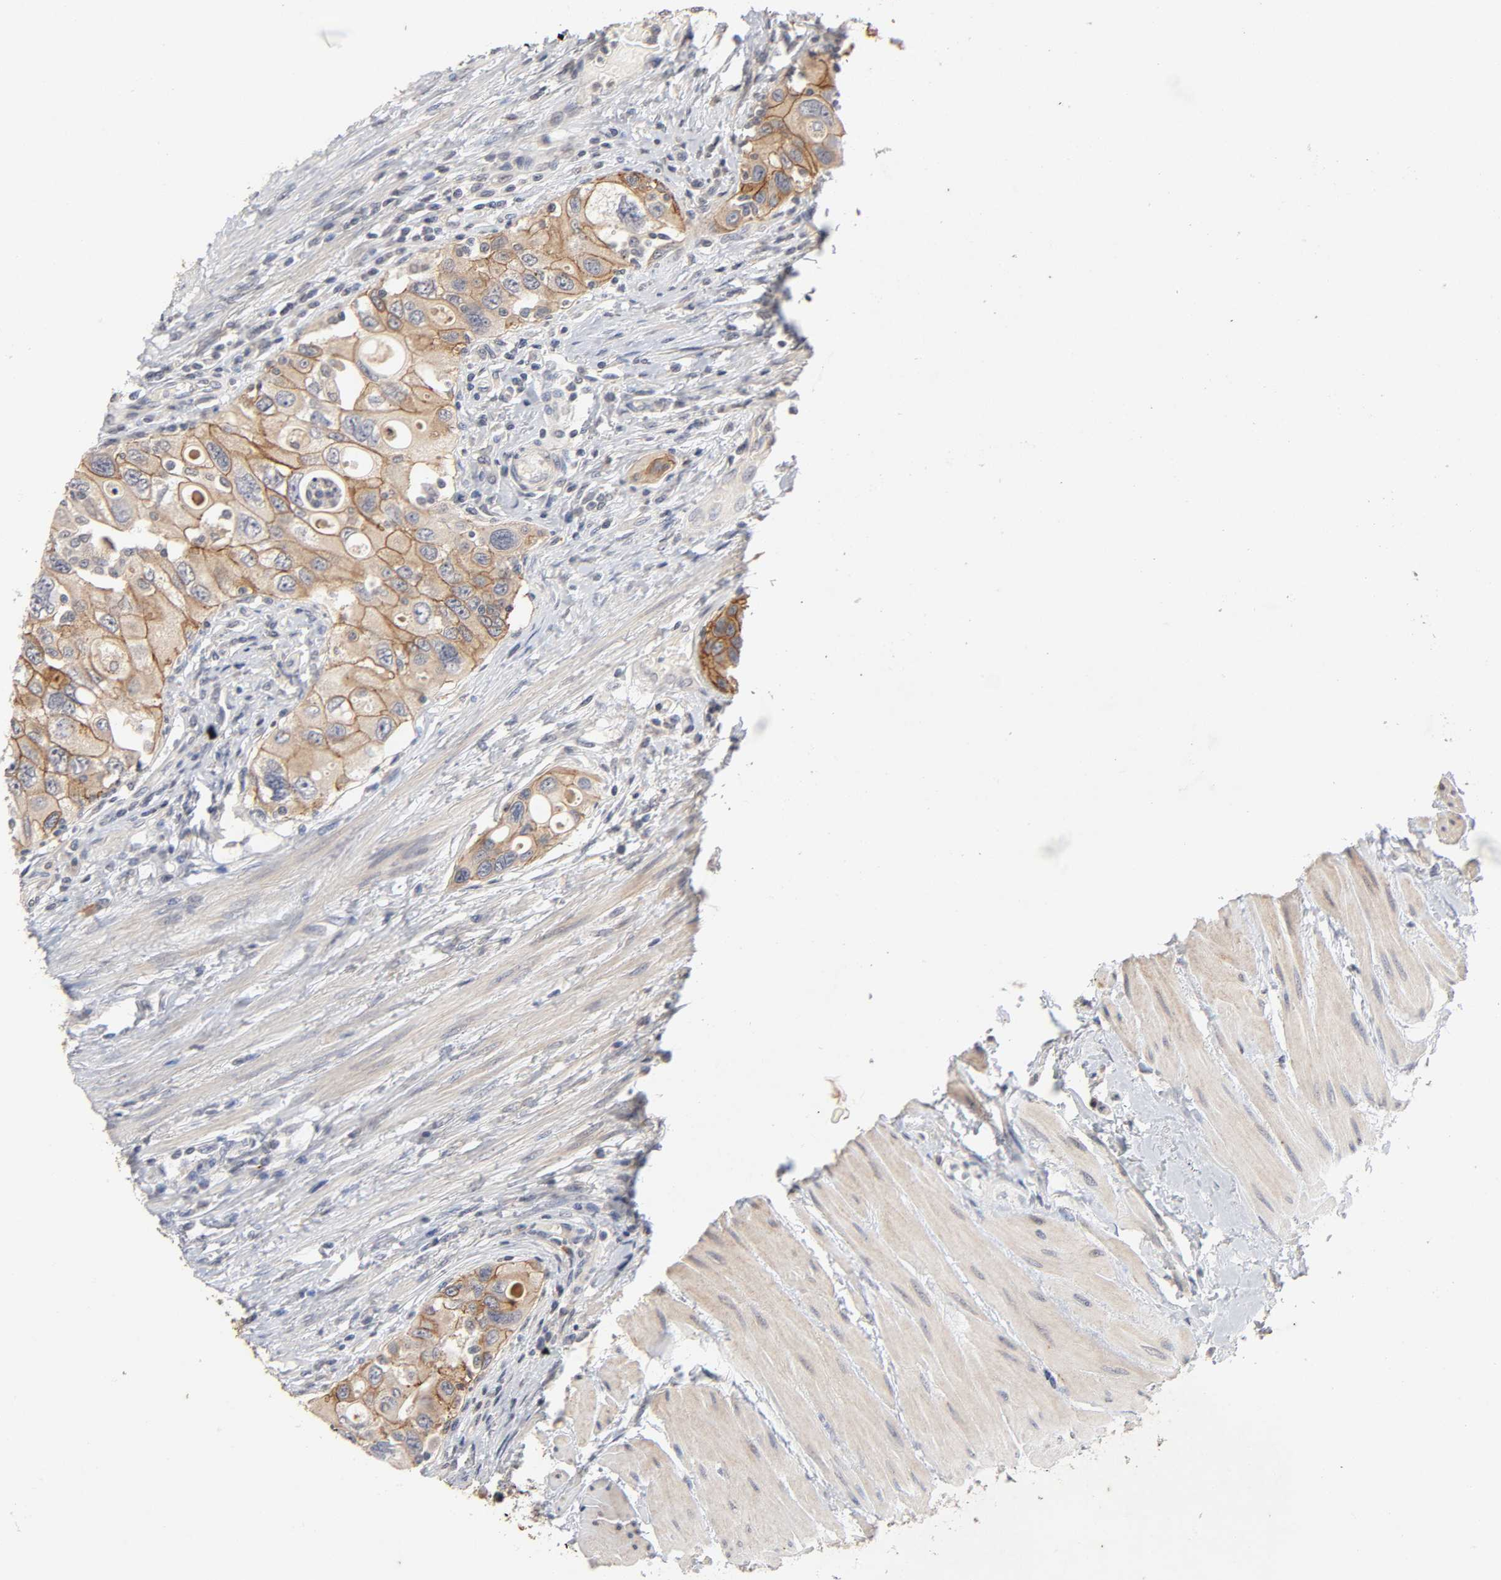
{"staining": {"intensity": "moderate", "quantity": ">75%", "location": "cytoplasmic/membranous"}, "tissue": "urothelial cancer", "cell_type": "Tumor cells", "image_type": "cancer", "snomed": [{"axis": "morphology", "description": "Urothelial carcinoma, High grade"}, {"axis": "topography", "description": "Urinary bladder"}], "caption": "DAB (3,3'-diaminobenzidine) immunohistochemical staining of human urothelial carcinoma (high-grade) reveals moderate cytoplasmic/membranous protein staining in approximately >75% of tumor cells.", "gene": "CXADR", "patient": {"sex": "female", "age": 56}}